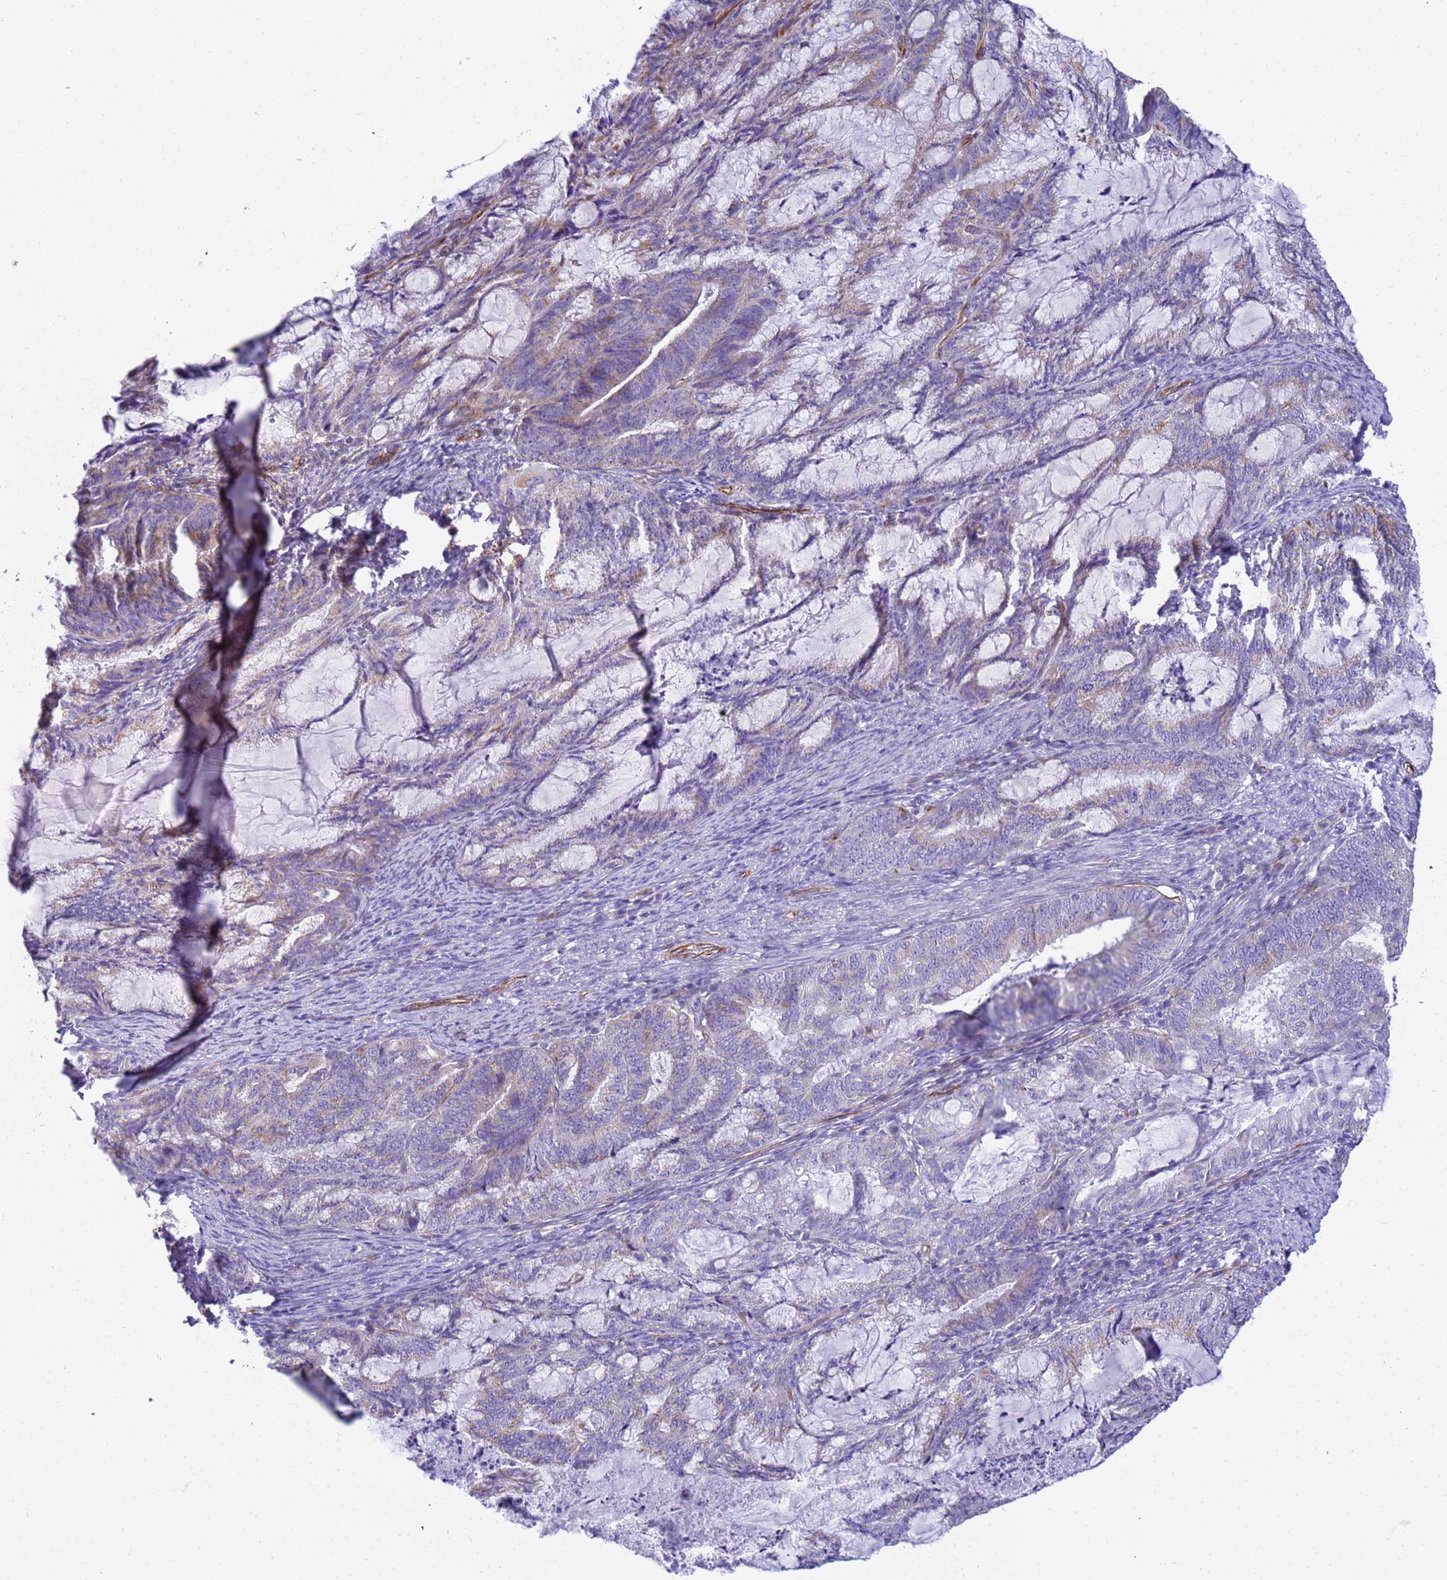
{"staining": {"intensity": "weak", "quantity": "25%-75%", "location": "cytoplasmic/membranous"}, "tissue": "endometrial cancer", "cell_type": "Tumor cells", "image_type": "cancer", "snomed": [{"axis": "morphology", "description": "Adenocarcinoma, NOS"}, {"axis": "topography", "description": "Endometrium"}], "caption": "Protein expression analysis of endometrial adenocarcinoma shows weak cytoplasmic/membranous staining in about 25%-75% of tumor cells.", "gene": "UBXN2B", "patient": {"sex": "female", "age": 86}}